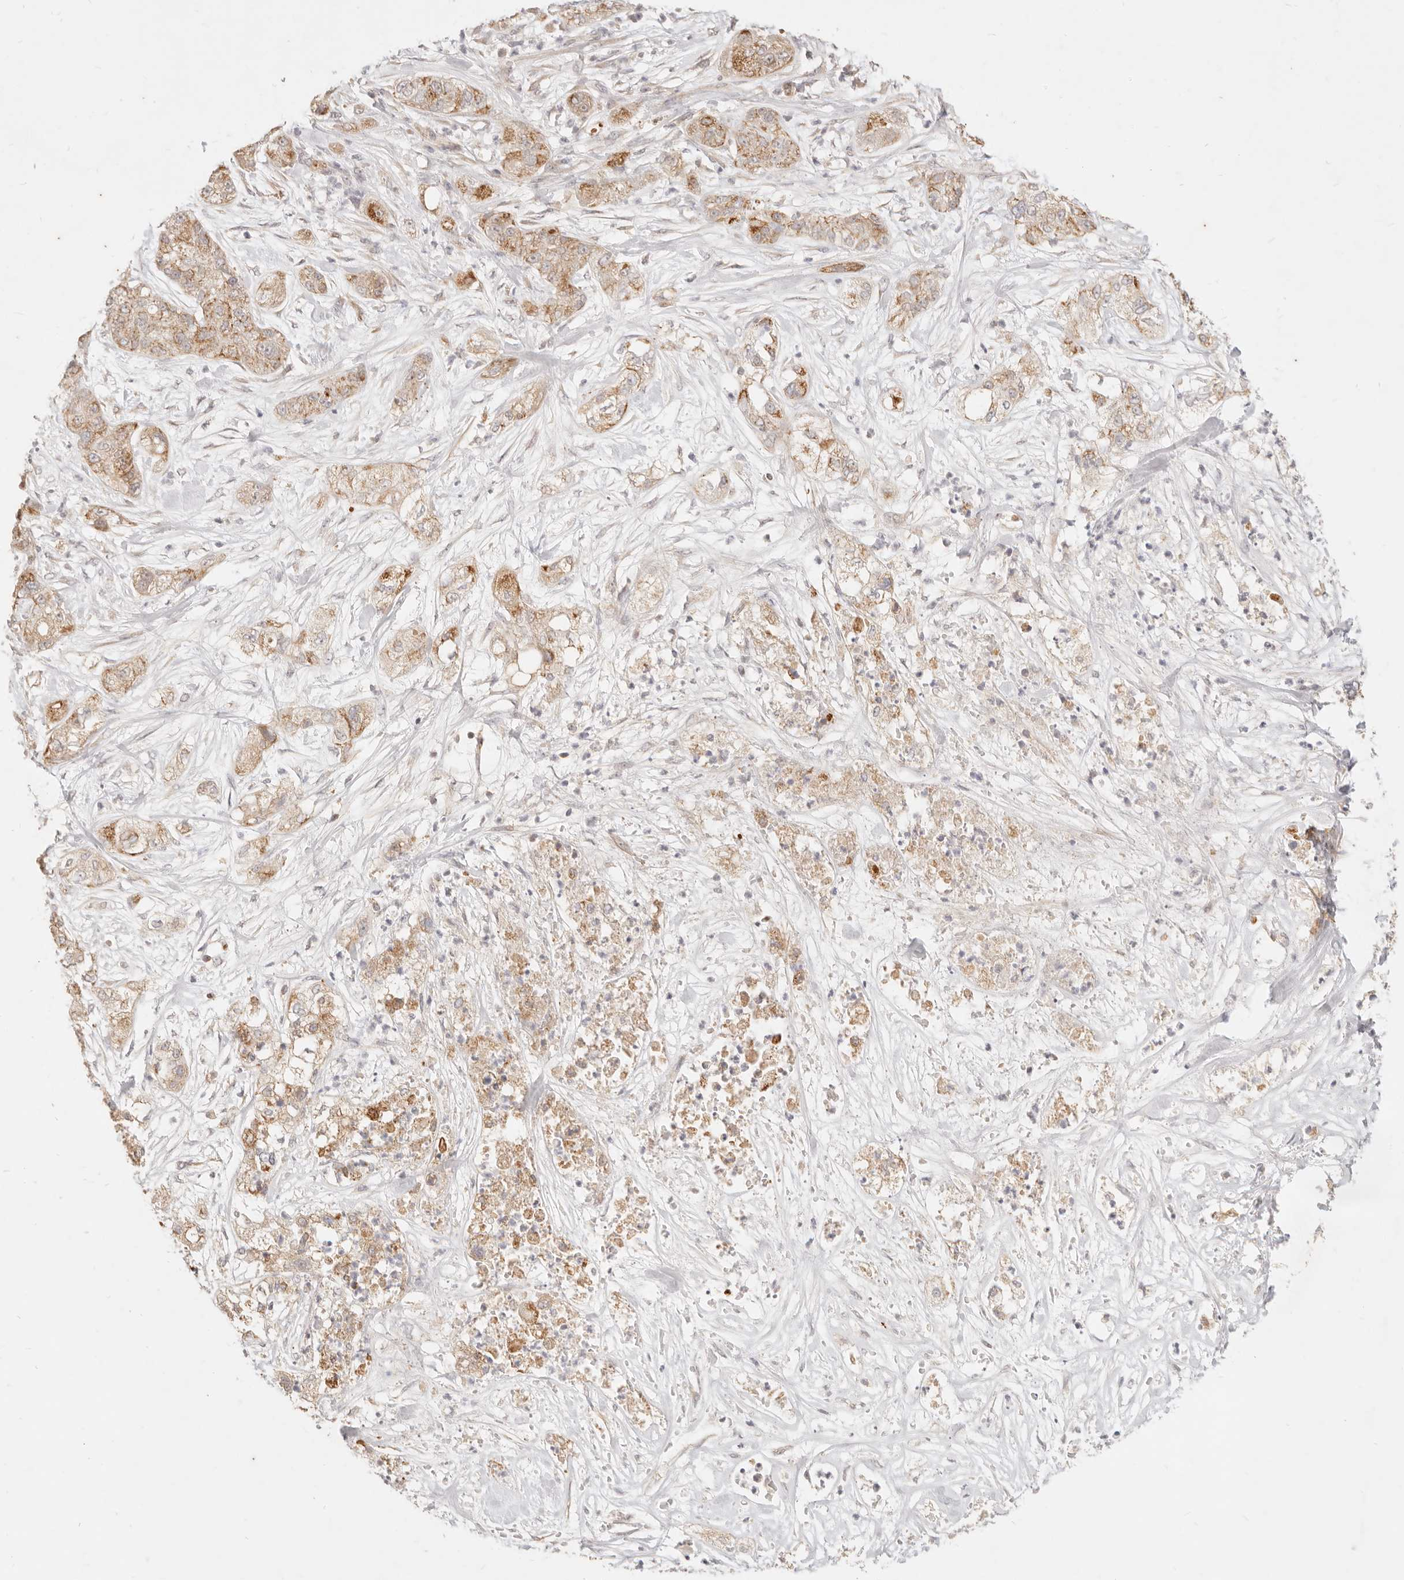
{"staining": {"intensity": "moderate", "quantity": ">75%", "location": "cytoplasmic/membranous"}, "tissue": "pancreatic cancer", "cell_type": "Tumor cells", "image_type": "cancer", "snomed": [{"axis": "morphology", "description": "Adenocarcinoma, NOS"}, {"axis": "topography", "description": "Pancreas"}], "caption": "Tumor cells display medium levels of moderate cytoplasmic/membranous expression in approximately >75% of cells in human pancreatic adenocarcinoma.", "gene": "RUBCNL", "patient": {"sex": "female", "age": 78}}